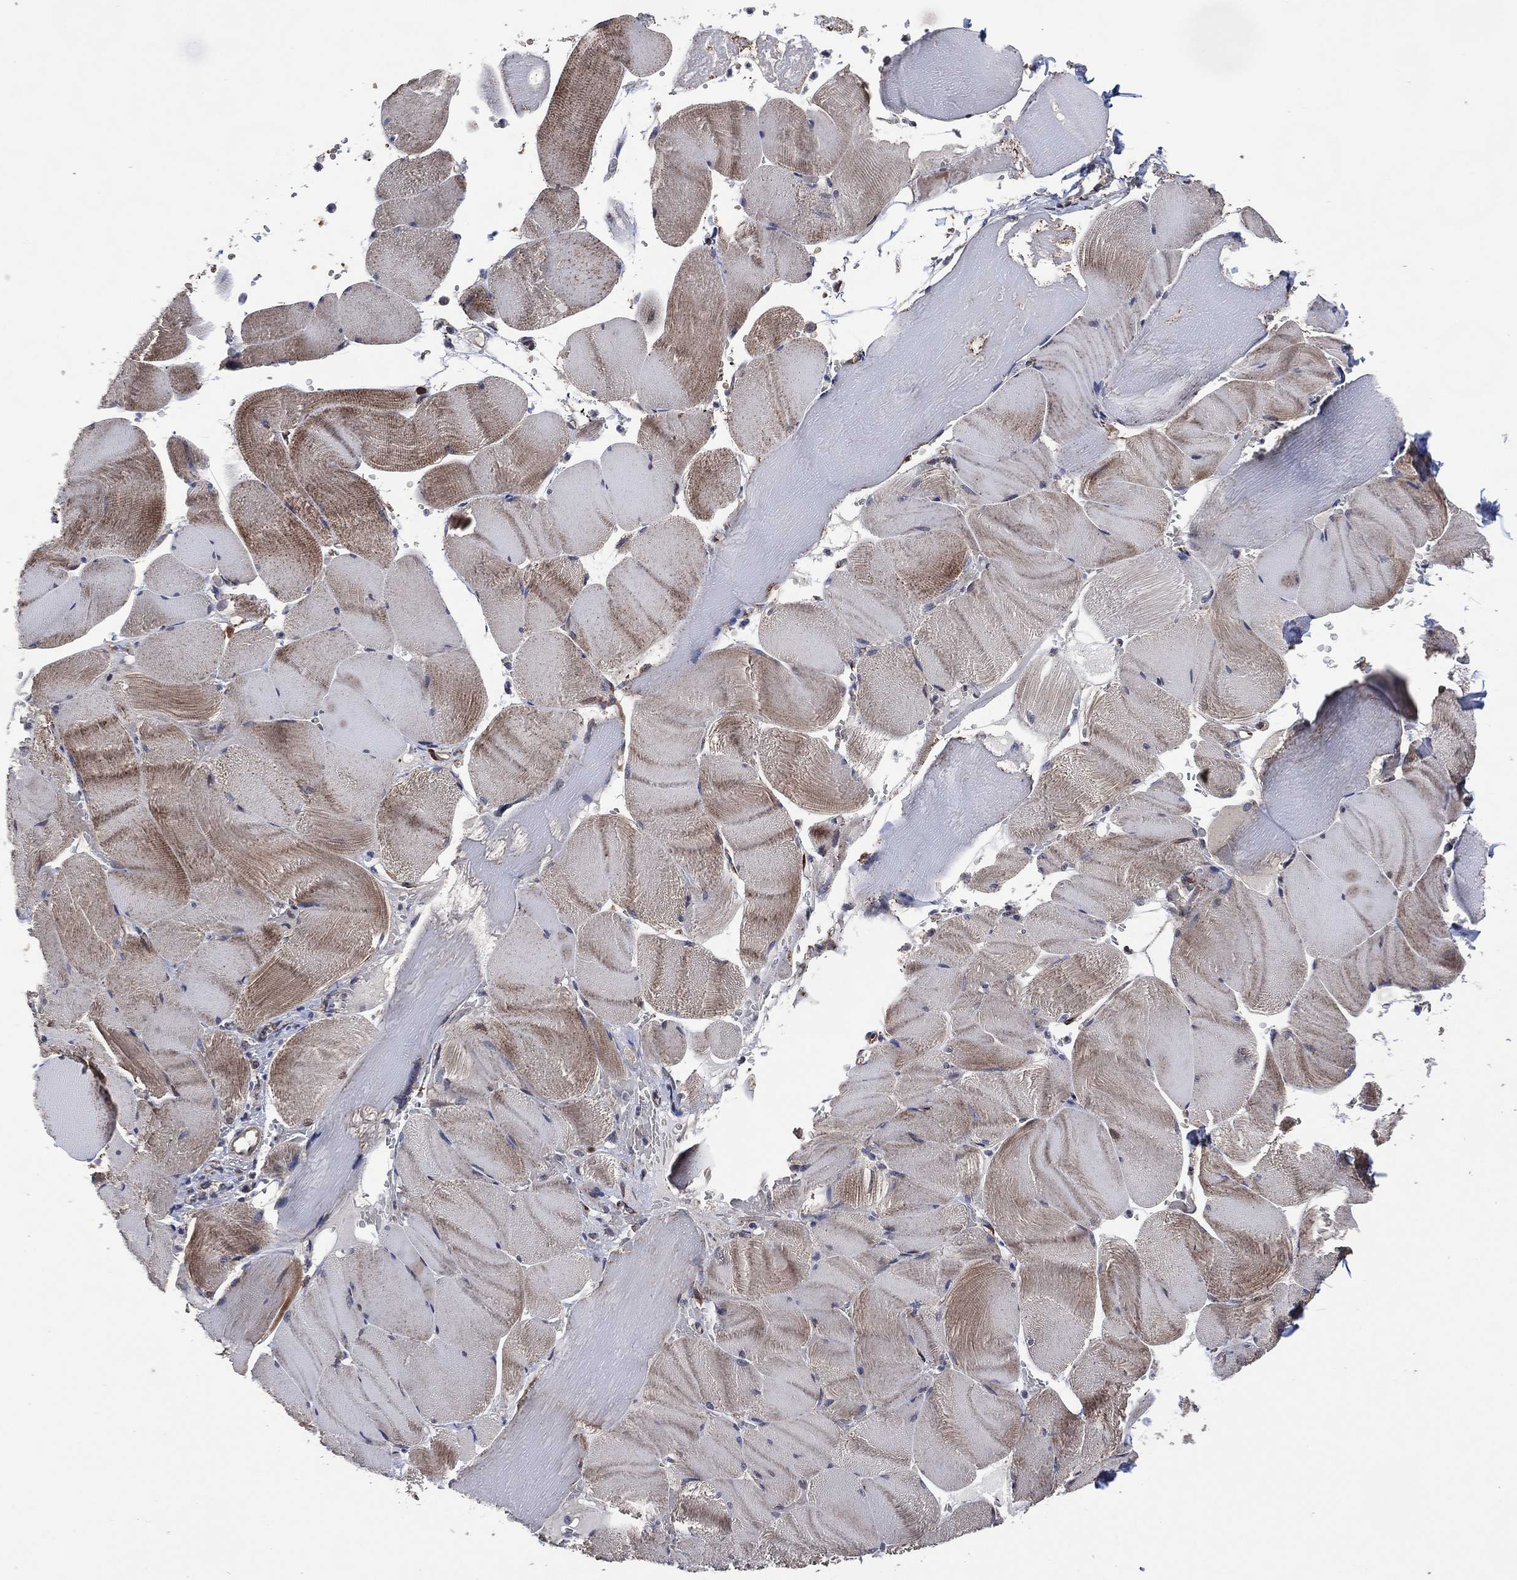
{"staining": {"intensity": "weak", "quantity": "25%-75%", "location": "cytoplasmic/membranous"}, "tissue": "skeletal muscle", "cell_type": "Myocytes", "image_type": "normal", "snomed": [{"axis": "morphology", "description": "Normal tissue, NOS"}, {"axis": "topography", "description": "Skeletal muscle"}], "caption": "DAB immunohistochemical staining of normal human skeletal muscle demonstrates weak cytoplasmic/membranous protein staining in about 25%-75% of myocytes. The staining was performed using DAB to visualize the protein expression in brown, while the nuclei were stained in blue with hematoxylin (Magnification: 20x).", "gene": "HTD2", "patient": {"sex": "male", "age": 56}}